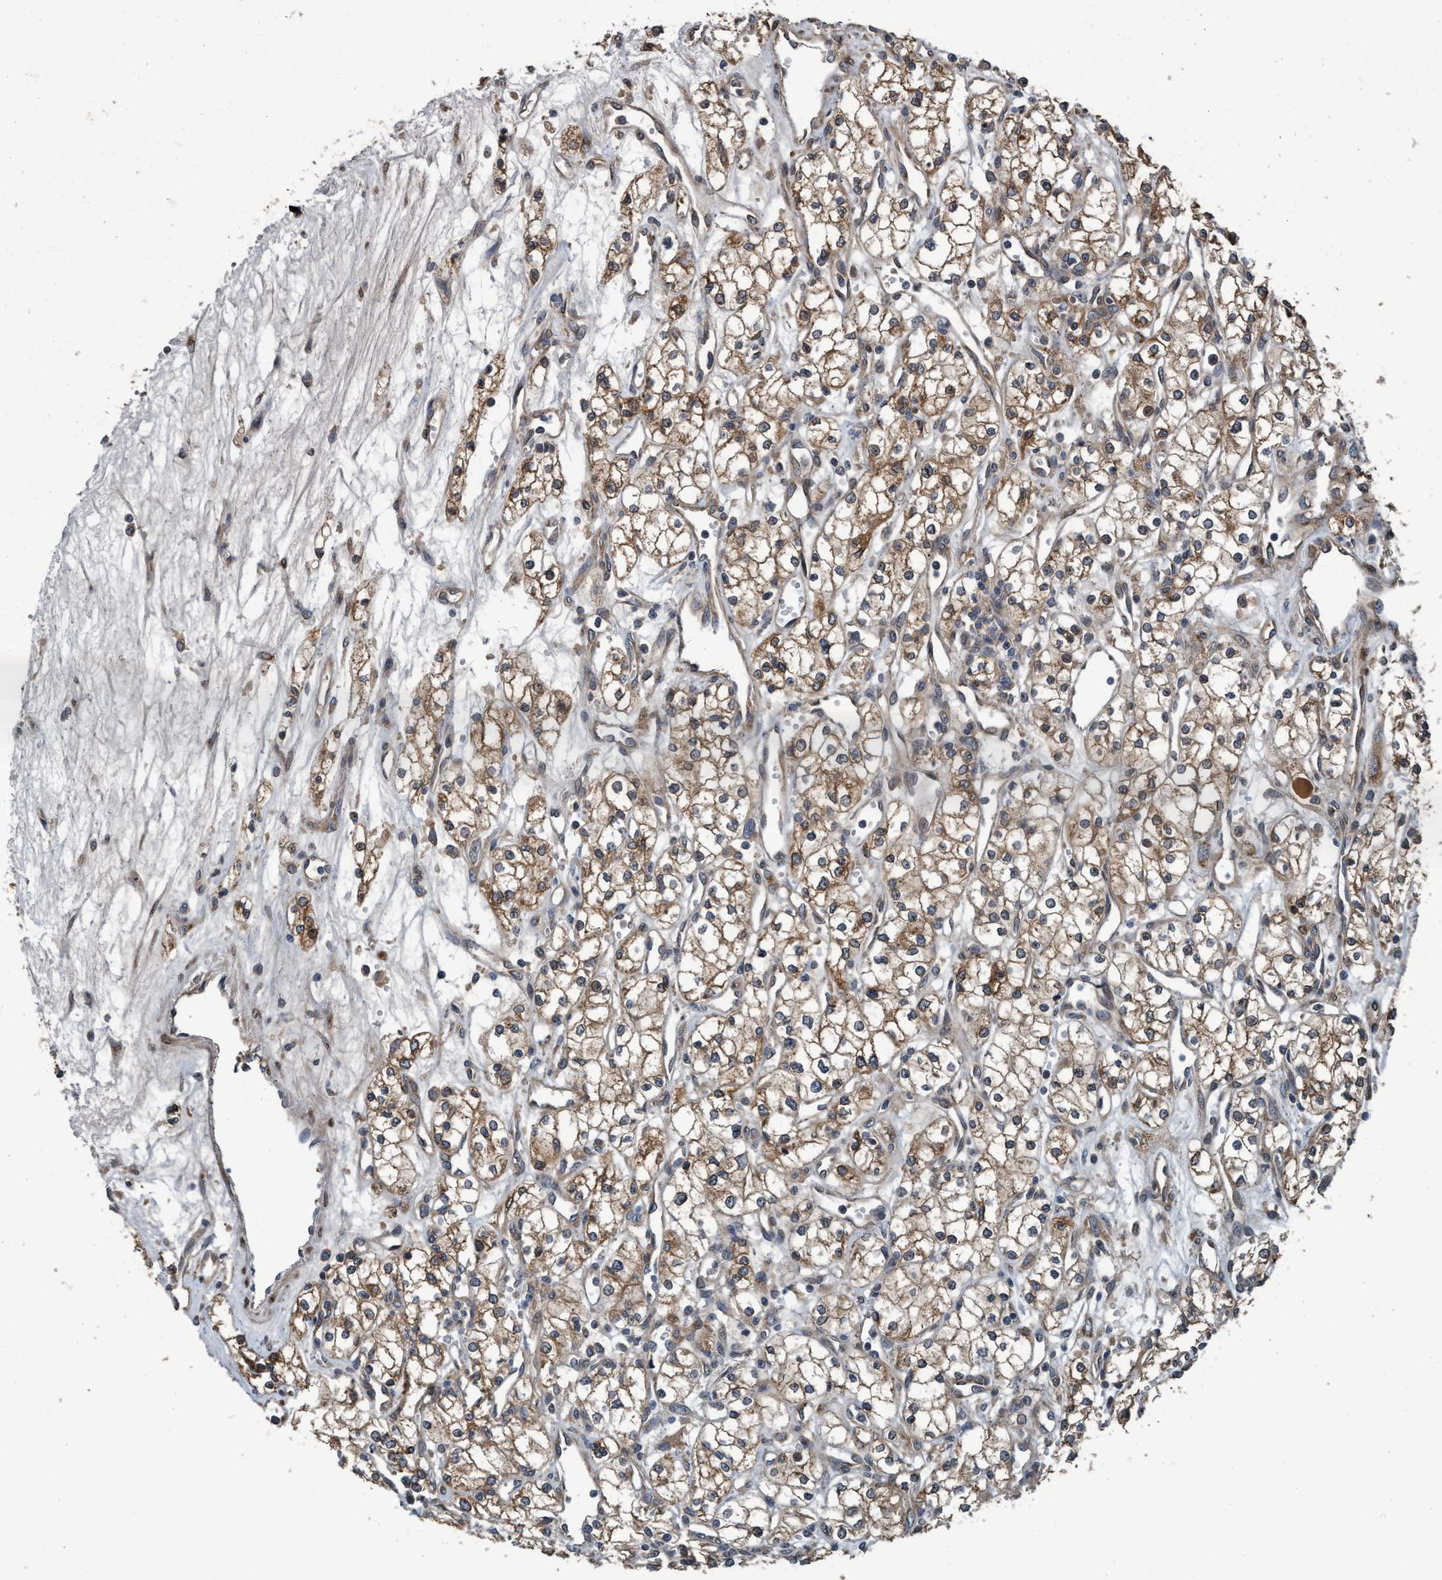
{"staining": {"intensity": "moderate", "quantity": ">75%", "location": "cytoplasmic/membranous"}, "tissue": "renal cancer", "cell_type": "Tumor cells", "image_type": "cancer", "snomed": [{"axis": "morphology", "description": "Adenocarcinoma, NOS"}, {"axis": "topography", "description": "Kidney"}], "caption": "High-magnification brightfield microscopy of renal adenocarcinoma stained with DAB (3,3'-diaminobenzidine) (brown) and counterstained with hematoxylin (blue). tumor cells exhibit moderate cytoplasmic/membranous positivity is identified in approximately>75% of cells. The protein of interest is shown in brown color, while the nuclei are stained blue.", "gene": "MACC1", "patient": {"sex": "male", "age": 59}}